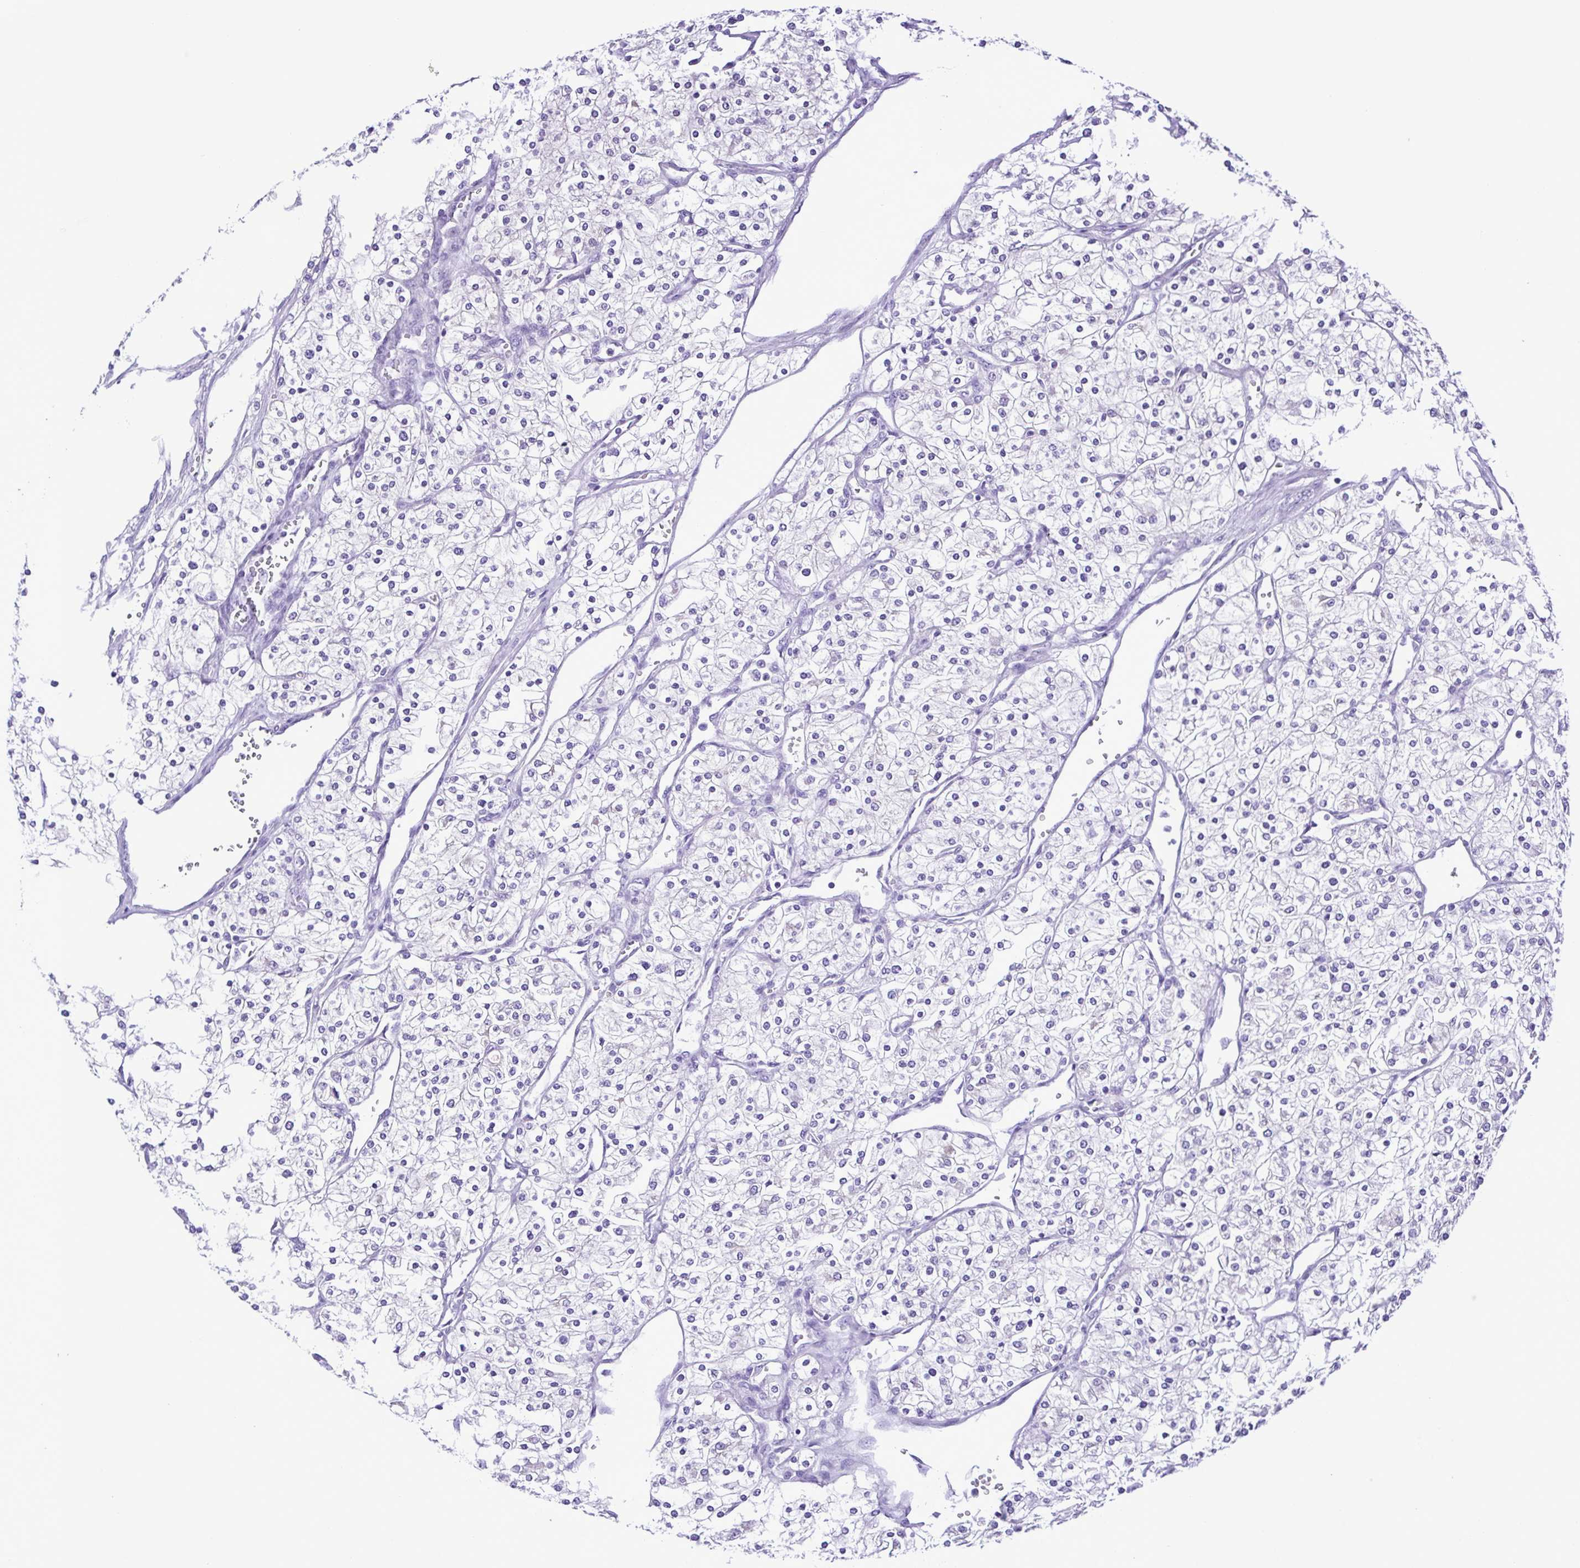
{"staining": {"intensity": "negative", "quantity": "none", "location": "none"}, "tissue": "renal cancer", "cell_type": "Tumor cells", "image_type": "cancer", "snomed": [{"axis": "morphology", "description": "Adenocarcinoma, NOS"}, {"axis": "topography", "description": "Kidney"}], "caption": "High power microscopy micrograph of an IHC micrograph of renal adenocarcinoma, revealing no significant staining in tumor cells.", "gene": "SYT1", "patient": {"sex": "male", "age": 80}}